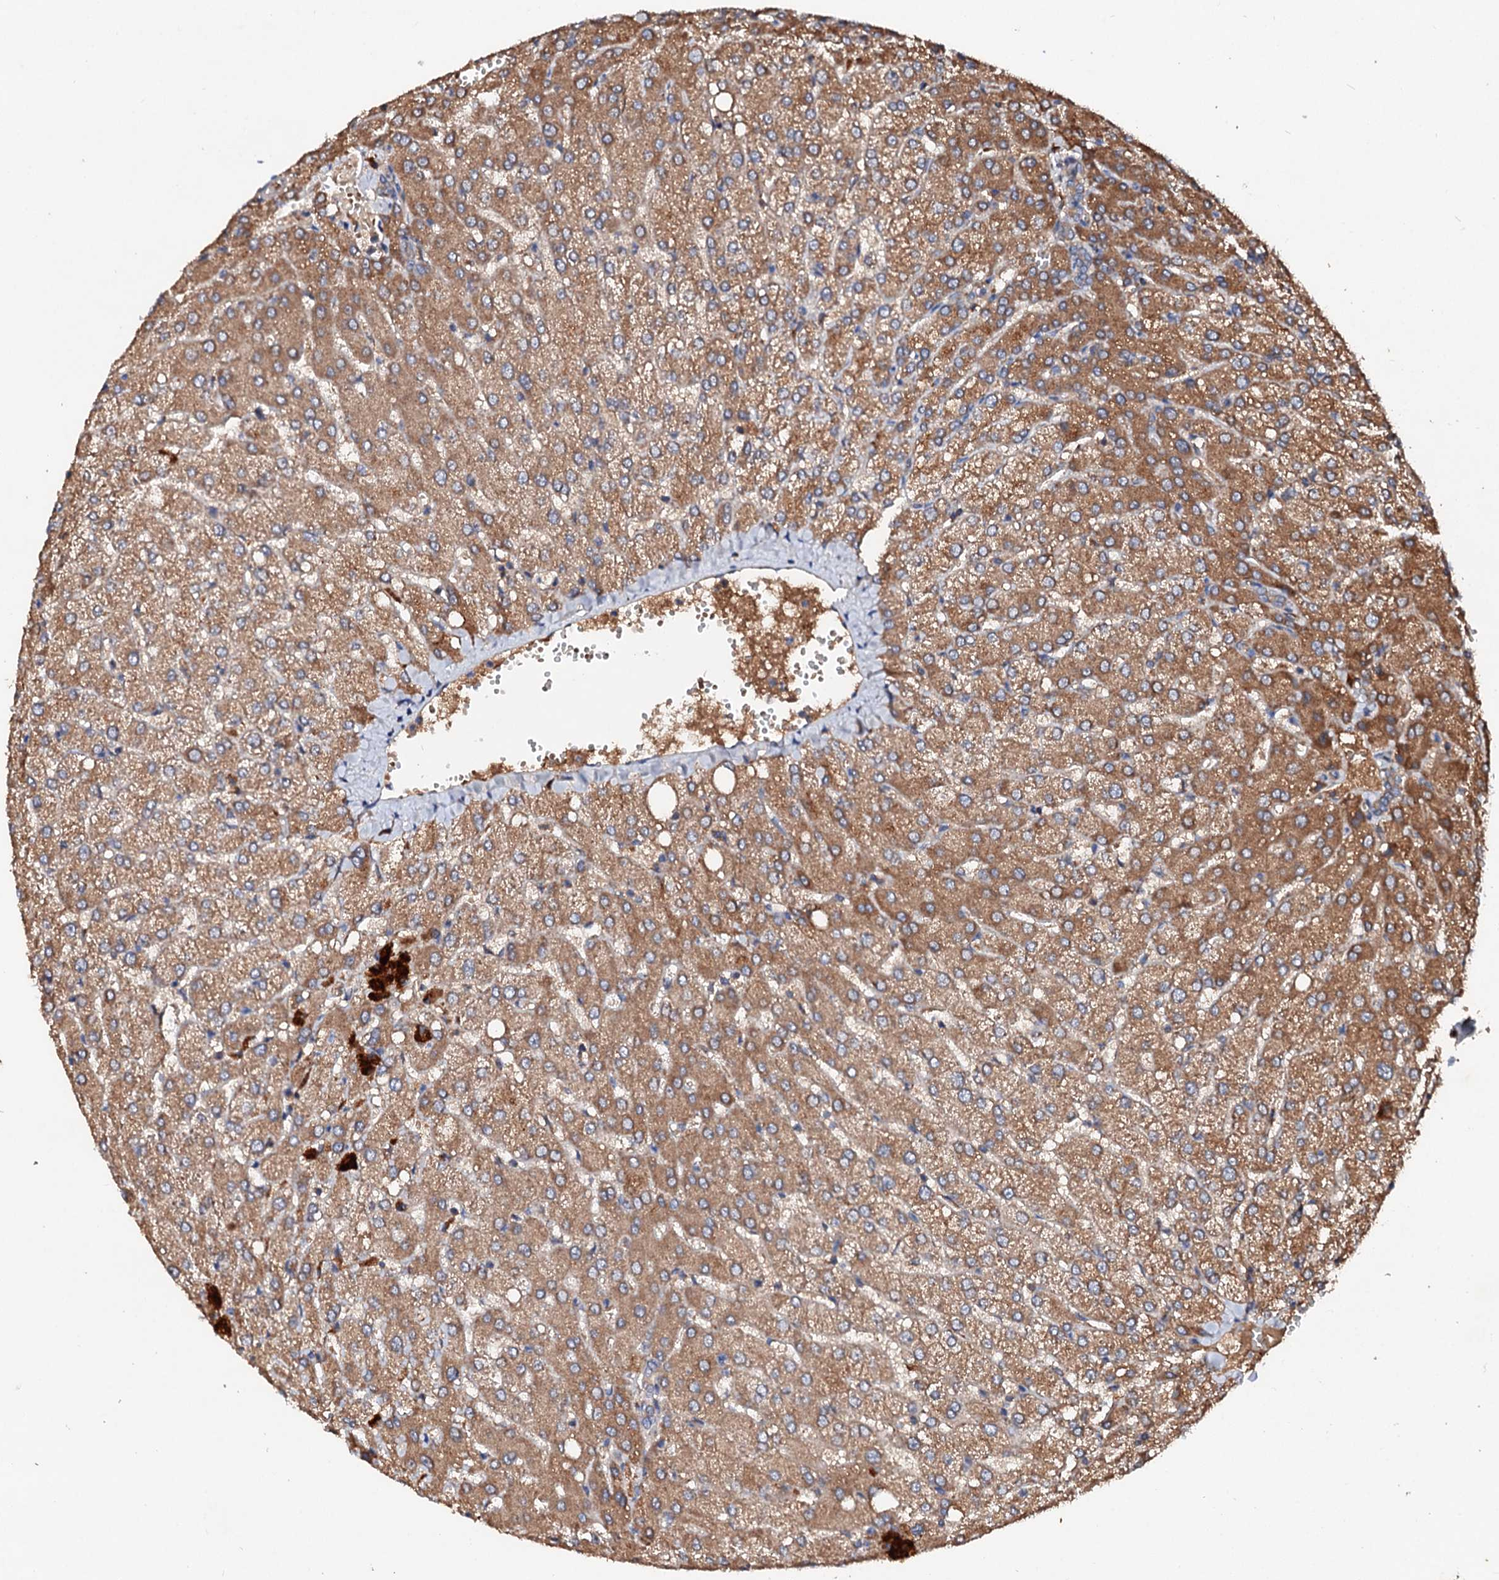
{"staining": {"intensity": "weak", "quantity": ">75%", "location": "cytoplasmic/membranous"}, "tissue": "liver", "cell_type": "Cholangiocytes", "image_type": "normal", "snomed": [{"axis": "morphology", "description": "Normal tissue, NOS"}, {"axis": "topography", "description": "Liver"}], "caption": "Protein staining demonstrates weak cytoplasmic/membranous positivity in approximately >75% of cholangiocytes in normal liver.", "gene": "EXTL1", "patient": {"sex": "female", "age": 54}}